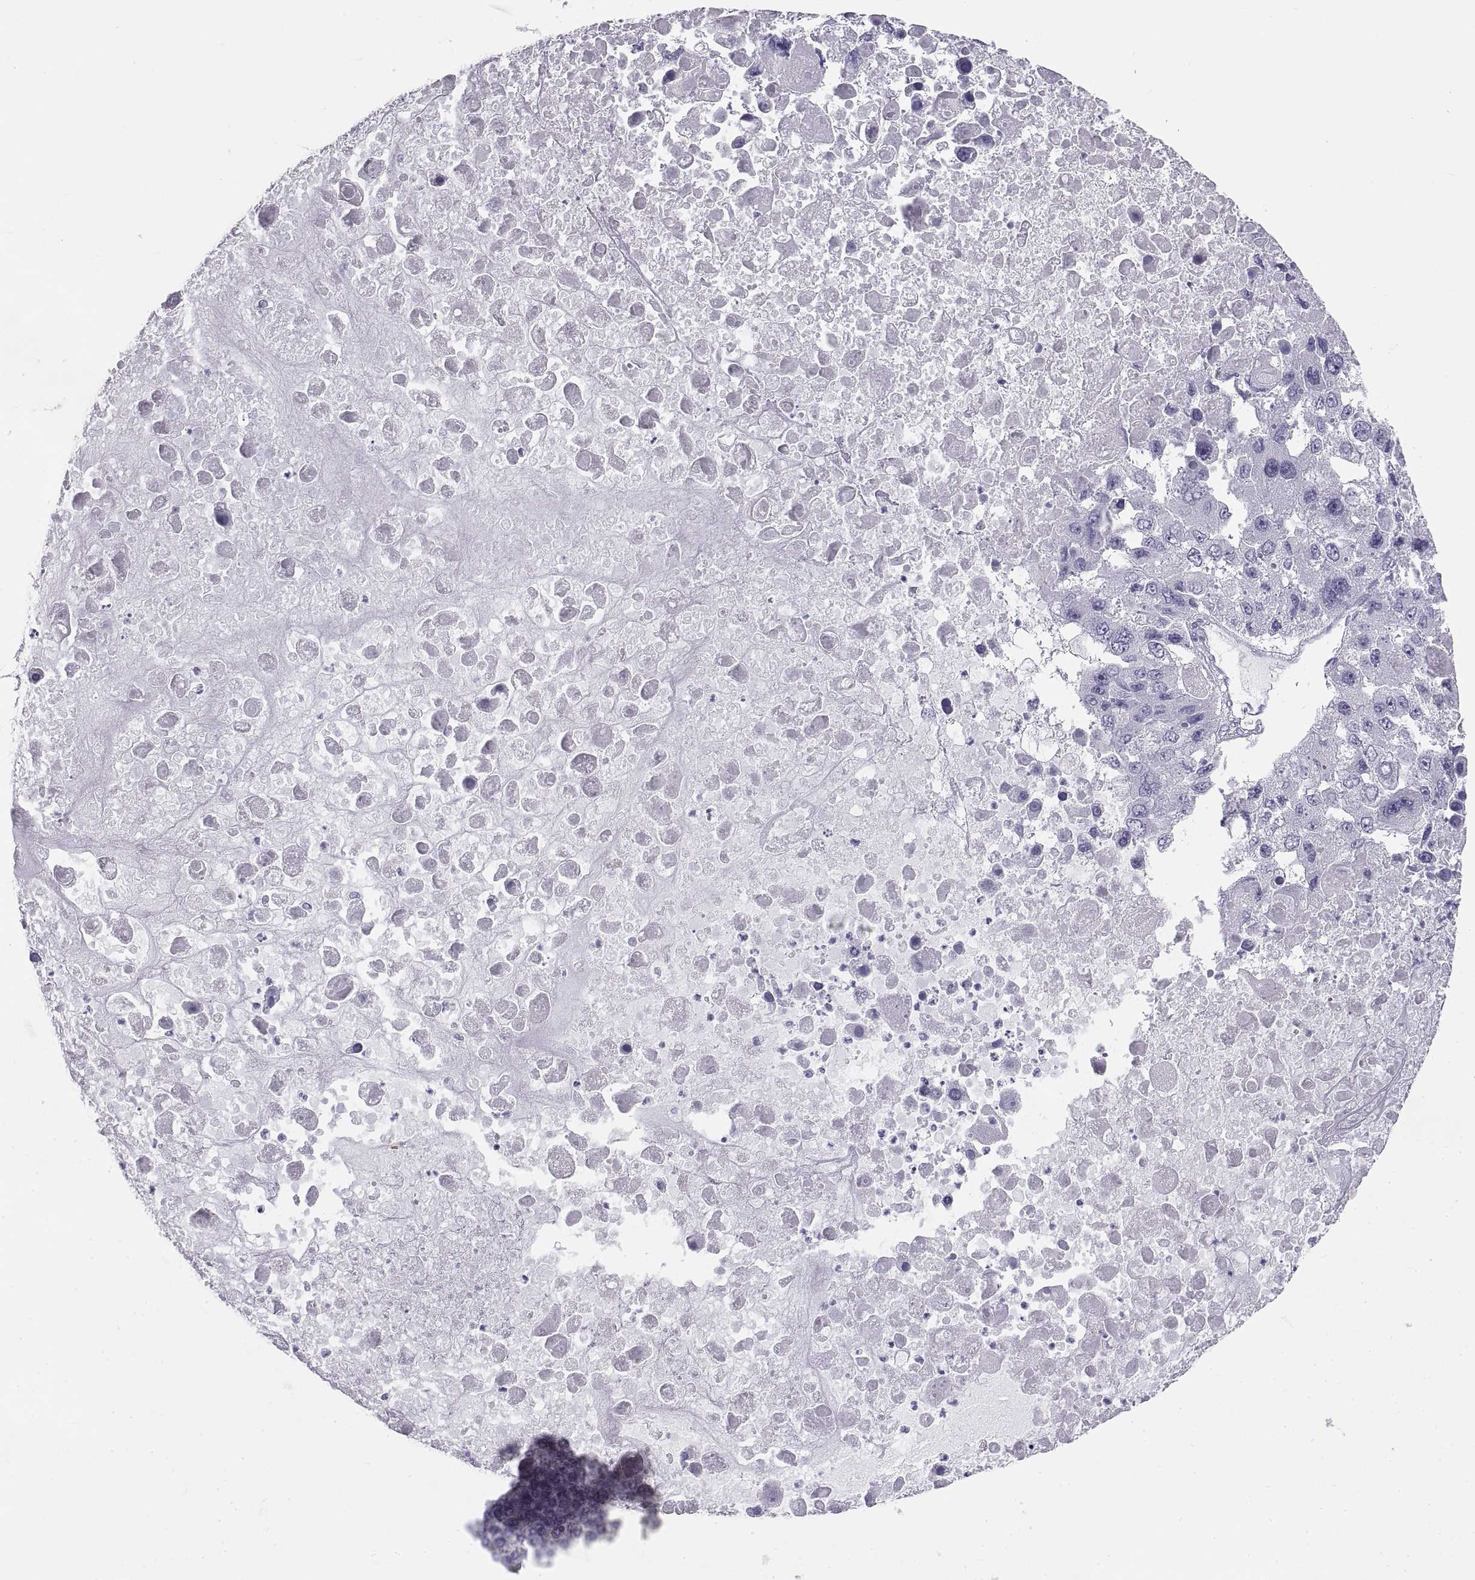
{"staining": {"intensity": "negative", "quantity": "none", "location": "none"}, "tissue": "liver cancer", "cell_type": "Tumor cells", "image_type": "cancer", "snomed": [{"axis": "morphology", "description": "Carcinoma, Hepatocellular, NOS"}, {"axis": "topography", "description": "Liver"}], "caption": "Immunohistochemical staining of human liver cancer (hepatocellular carcinoma) displays no significant staining in tumor cells.", "gene": "RLBP1", "patient": {"sex": "female", "age": 41}}